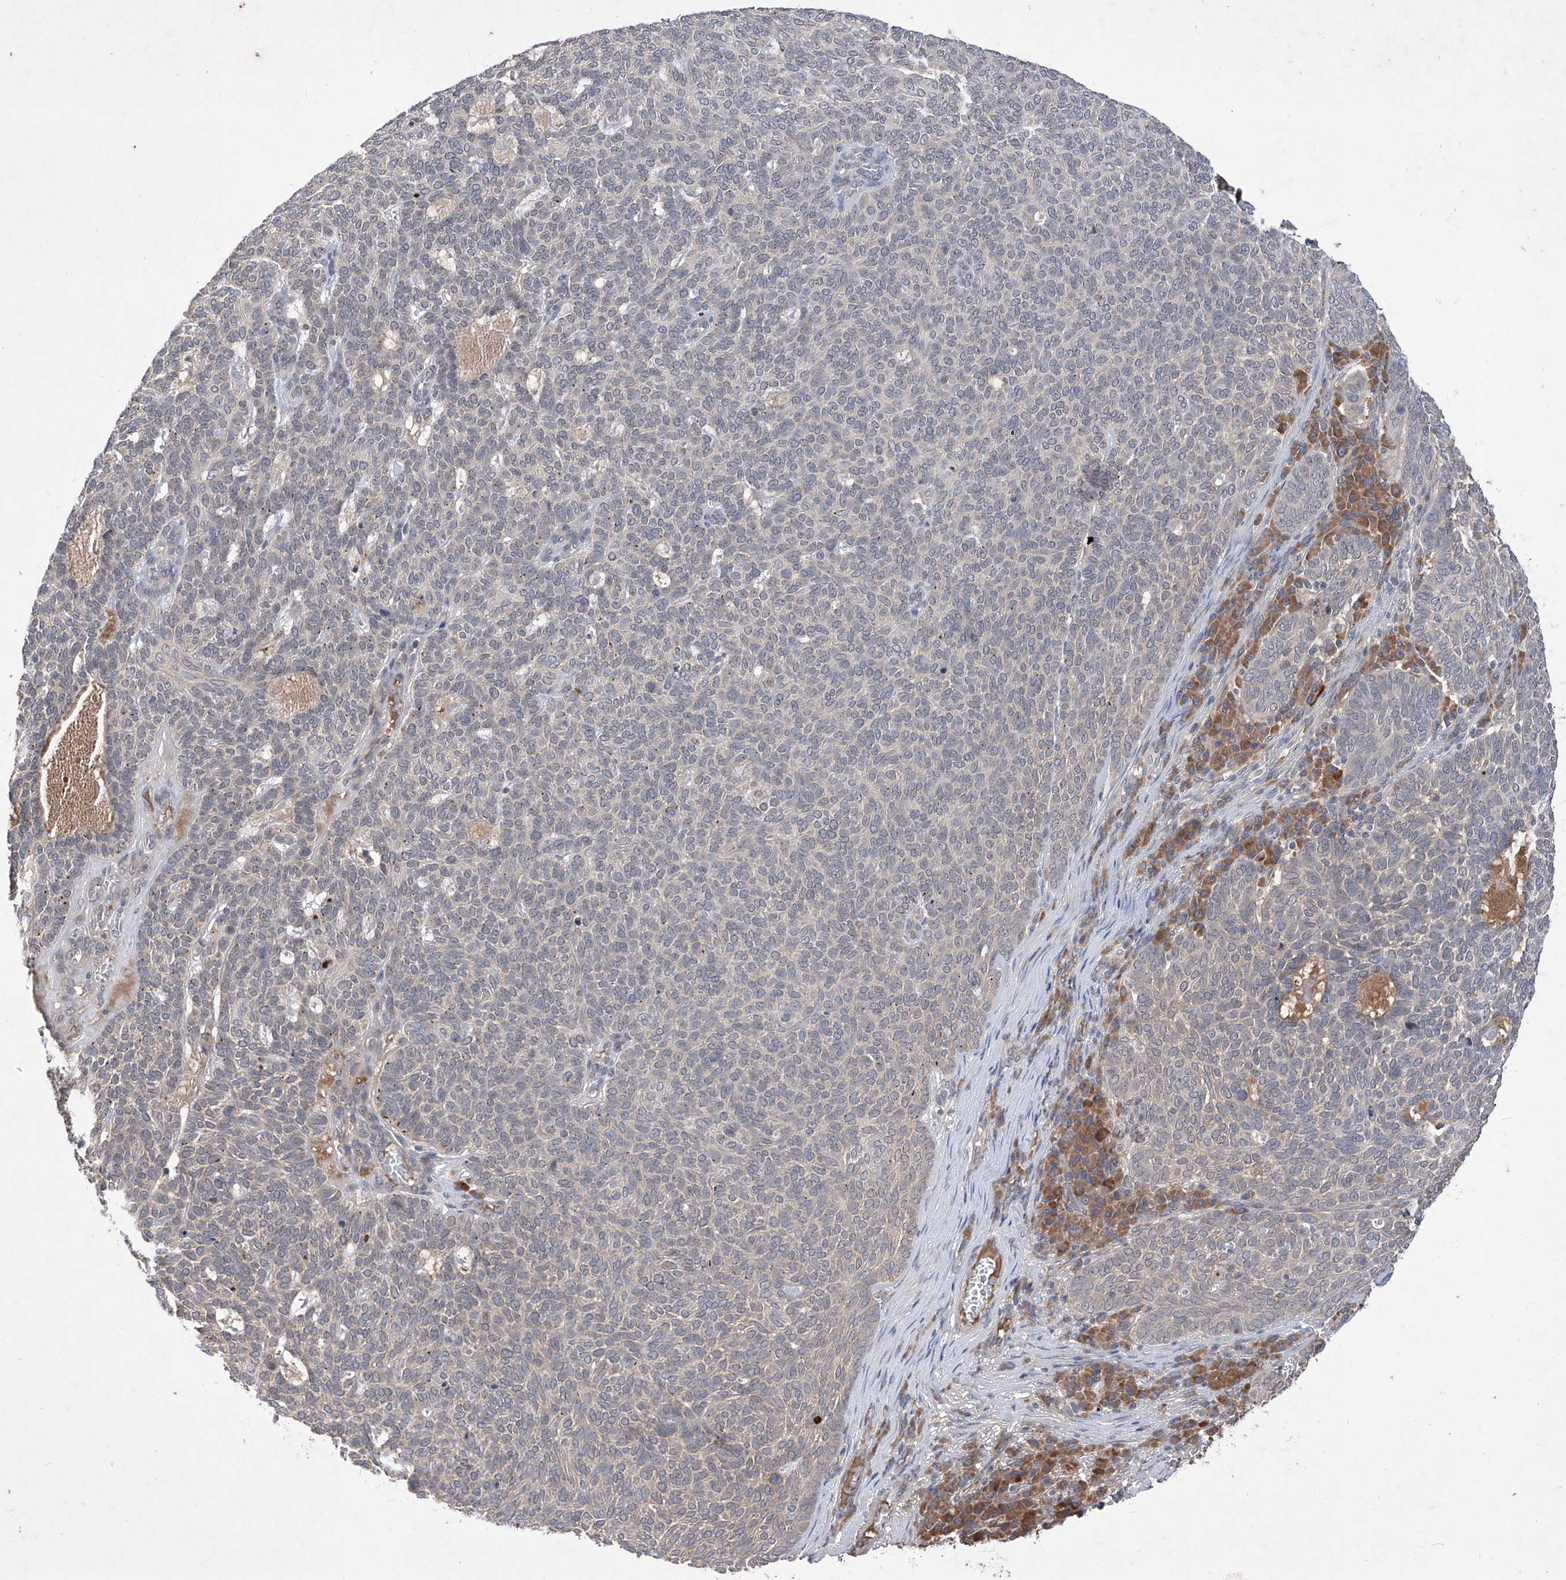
{"staining": {"intensity": "negative", "quantity": "none", "location": "none"}, "tissue": "skin cancer", "cell_type": "Tumor cells", "image_type": "cancer", "snomed": [{"axis": "morphology", "description": "Squamous cell carcinoma, NOS"}, {"axis": "topography", "description": "Skin"}], "caption": "Tumor cells are negative for protein expression in human squamous cell carcinoma (skin).", "gene": "FAM135A", "patient": {"sex": "female", "age": 90}}